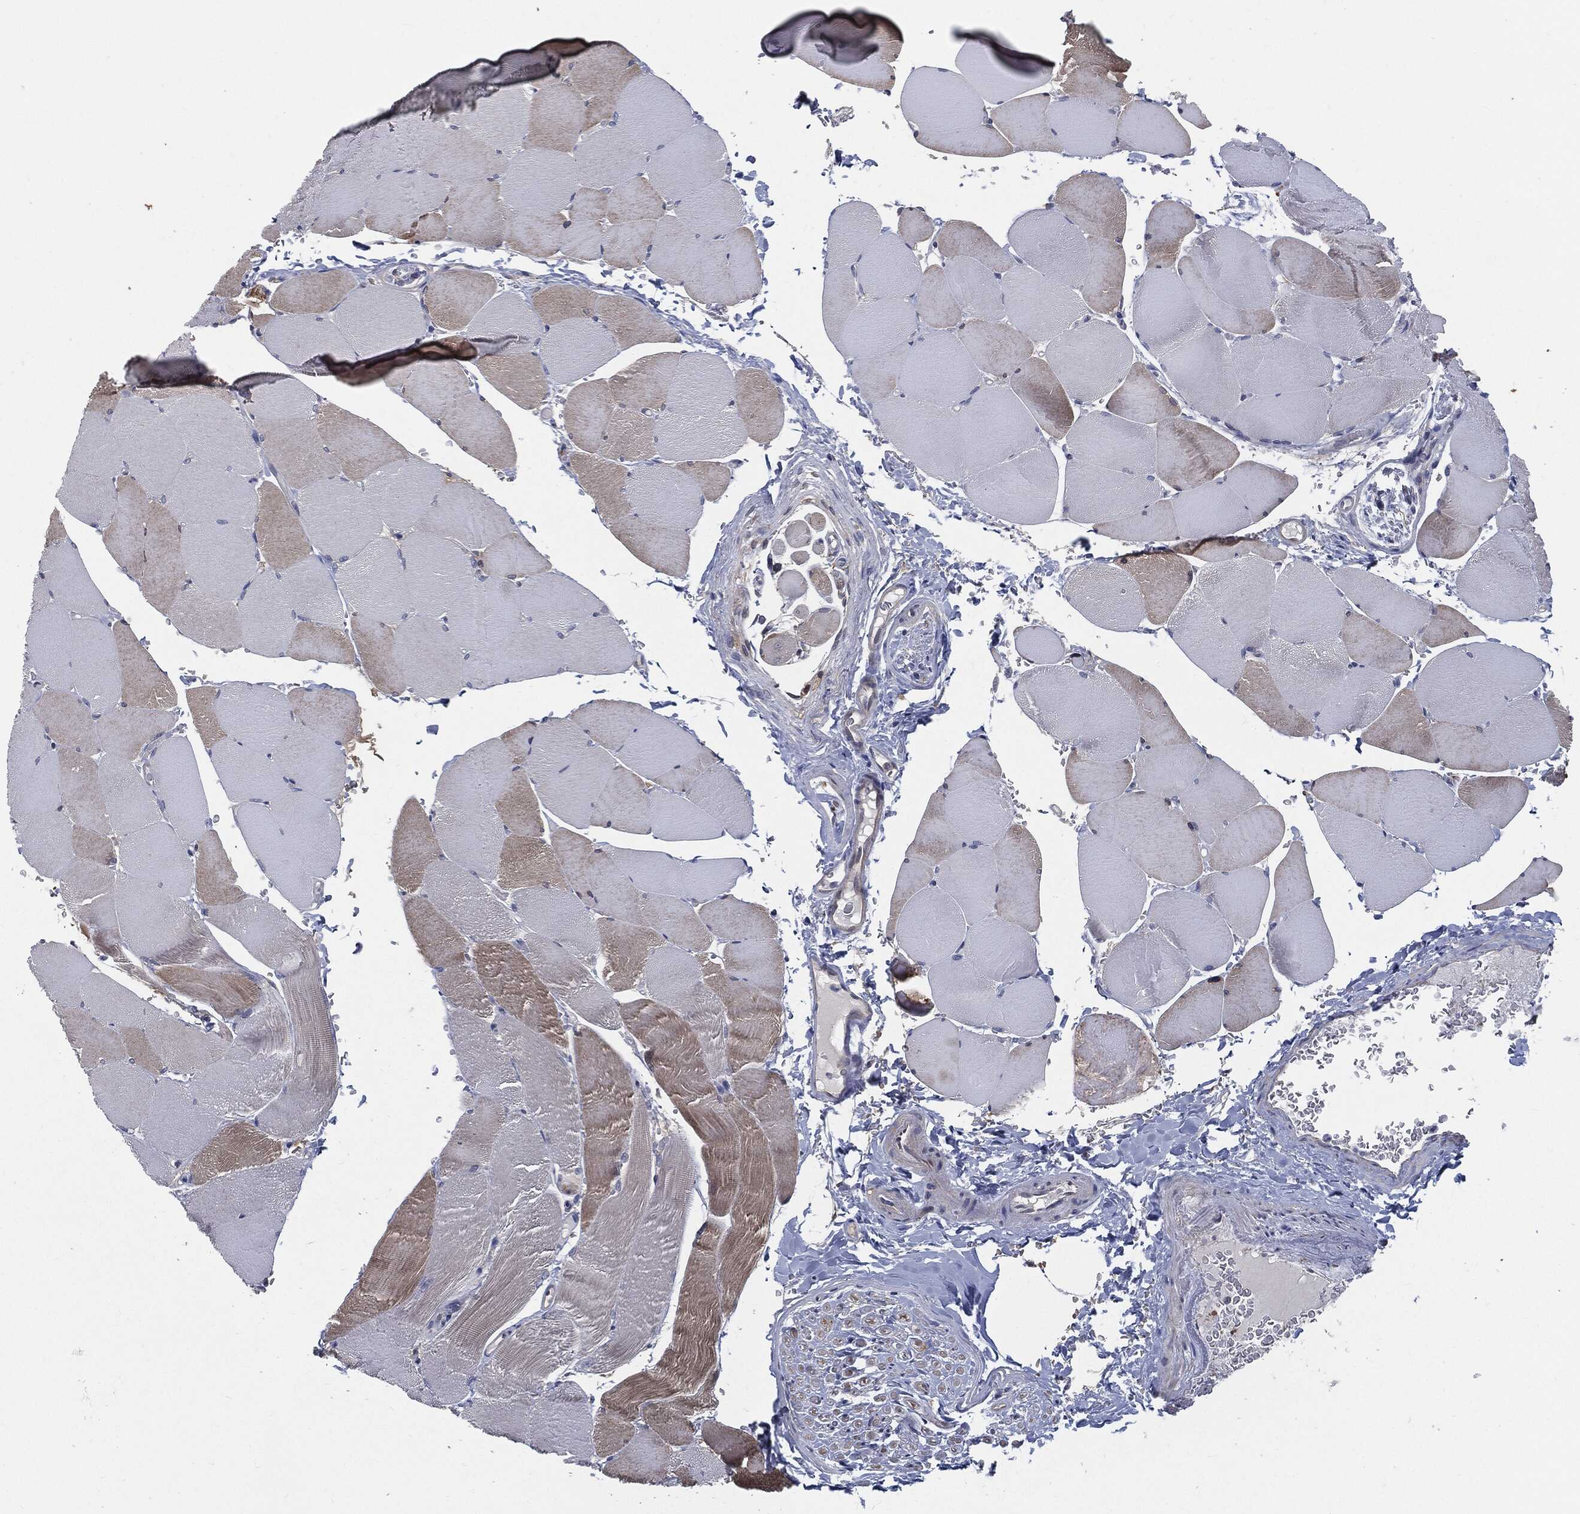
{"staining": {"intensity": "moderate", "quantity": "<25%", "location": "cytoplasmic/membranous"}, "tissue": "skeletal muscle", "cell_type": "Myocytes", "image_type": "normal", "snomed": [{"axis": "morphology", "description": "Normal tissue, NOS"}, {"axis": "topography", "description": "Skeletal muscle"}], "caption": "Immunohistochemical staining of normal skeletal muscle shows <25% levels of moderate cytoplasmic/membranous protein staining in about <25% of myocytes.", "gene": "PRDX4", "patient": {"sex": "female", "age": 37}}